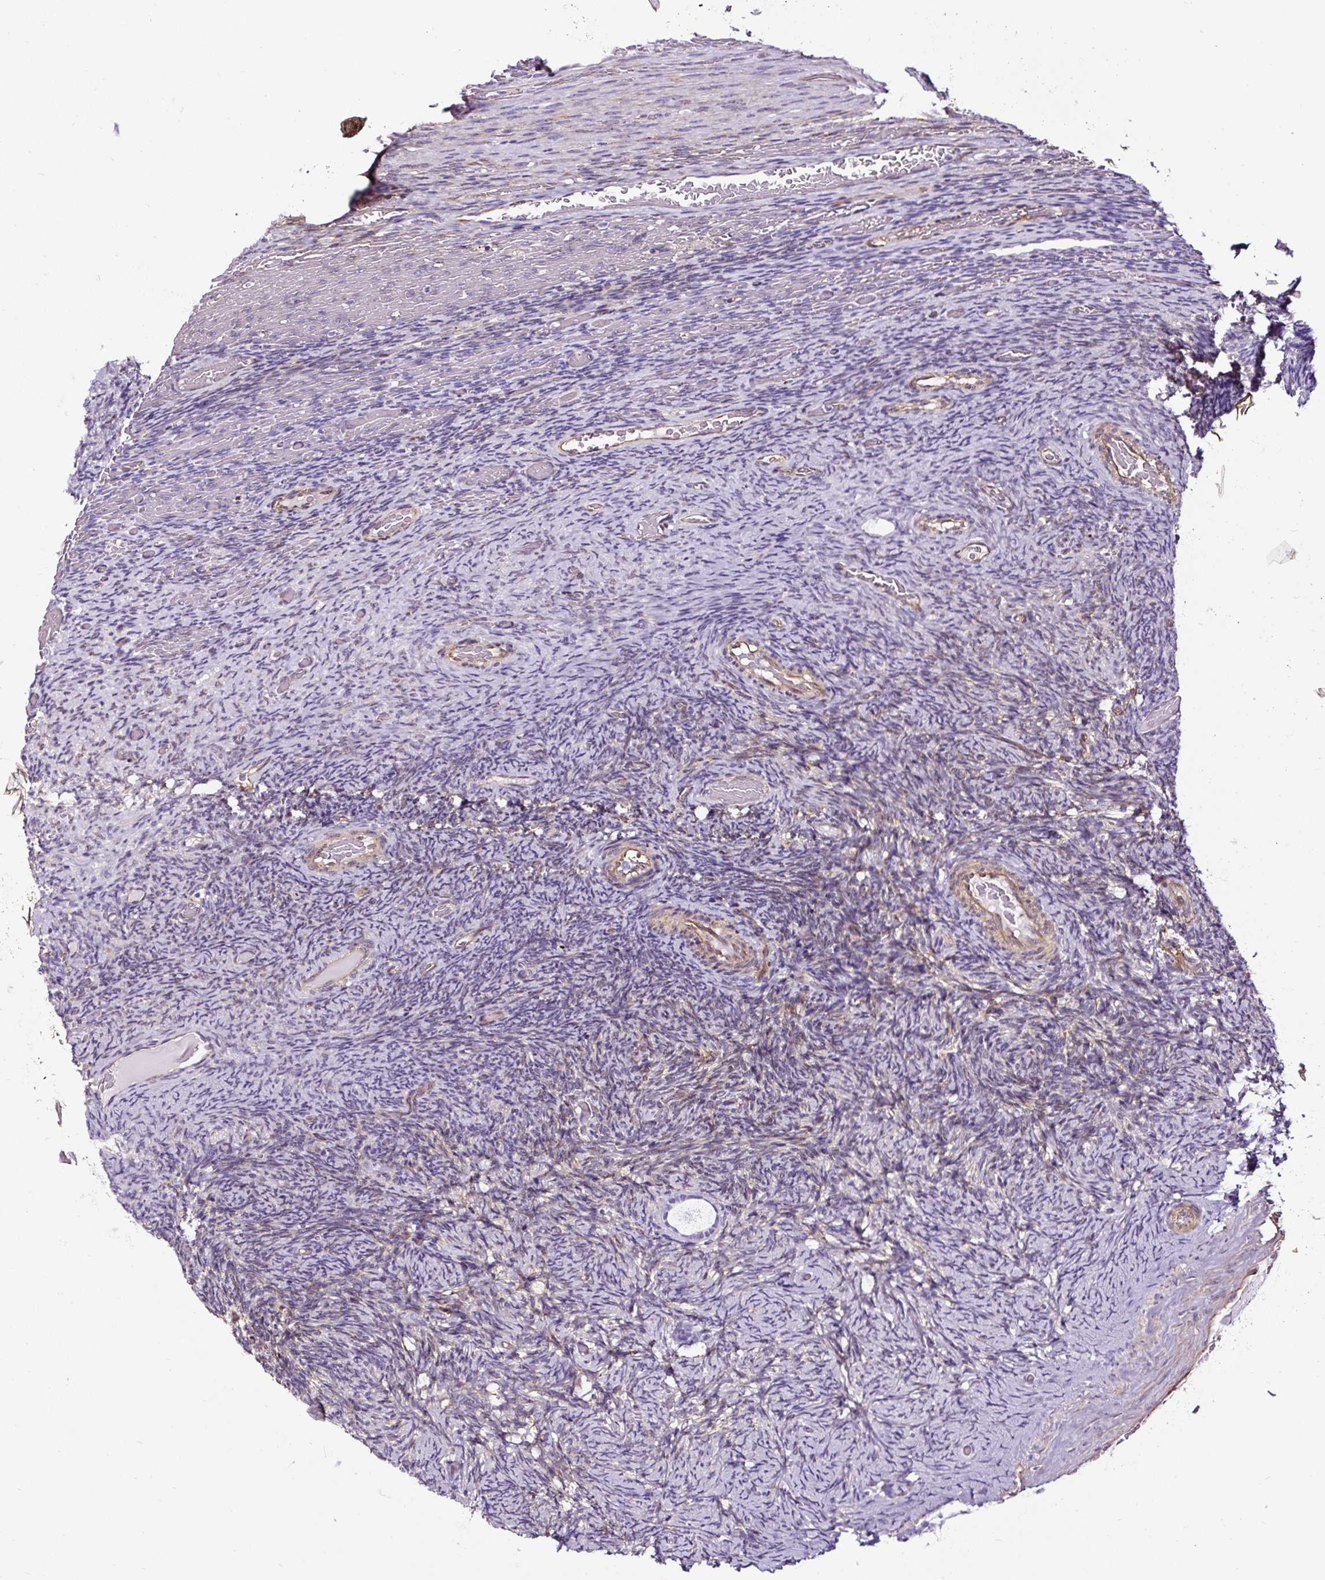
{"staining": {"intensity": "negative", "quantity": "none", "location": "none"}, "tissue": "ovary", "cell_type": "Follicle cells", "image_type": "normal", "snomed": [{"axis": "morphology", "description": "Normal tissue, NOS"}, {"axis": "topography", "description": "Ovary"}], "caption": "IHC image of normal ovary stained for a protein (brown), which shows no positivity in follicle cells.", "gene": "SLC7A8", "patient": {"sex": "female", "age": 34}}